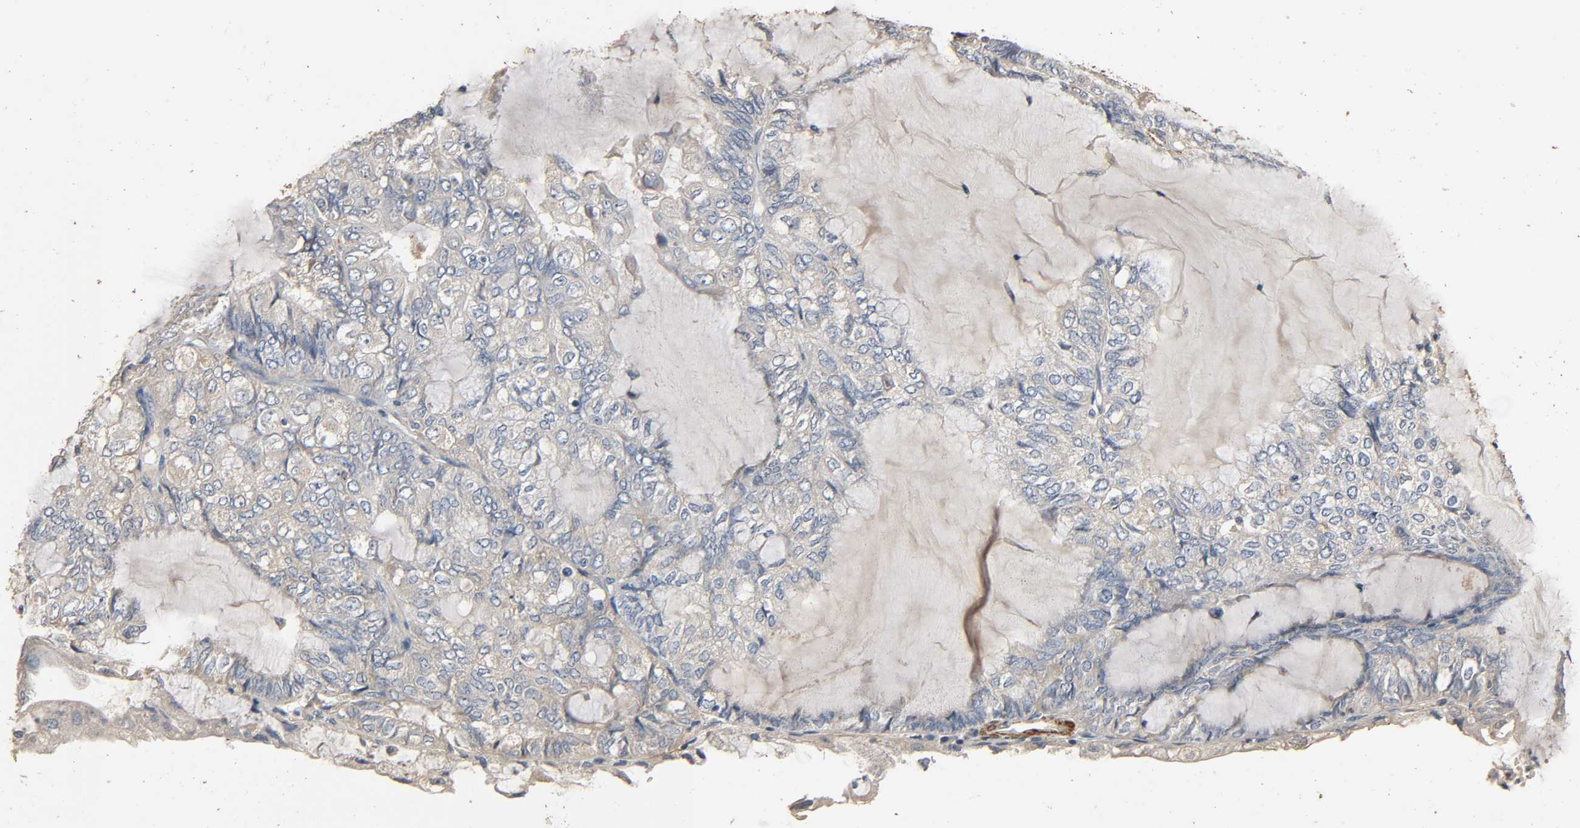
{"staining": {"intensity": "weak", "quantity": ">75%", "location": "cytoplasmic/membranous"}, "tissue": "endometrial cancer", "cell_type": "Tumor cells", "image_type": "cancer", "snomed": [{"axis": "morphology", "description": "Adenocarcinoma, NOS"}, {"axis": "topography", "description": "Endometrium"}], "caption": "Protein expression analysis of human endometrial cancer (adenocarcinoma) reveals weak cytoplasmic/membranous positivity in approximately >75% of tumor cells. The protein of interest is shown in brown color, while the nuclei are stained blue.", "gene": "GSTA3", "patient": {"sex": "female", "age": 81}}